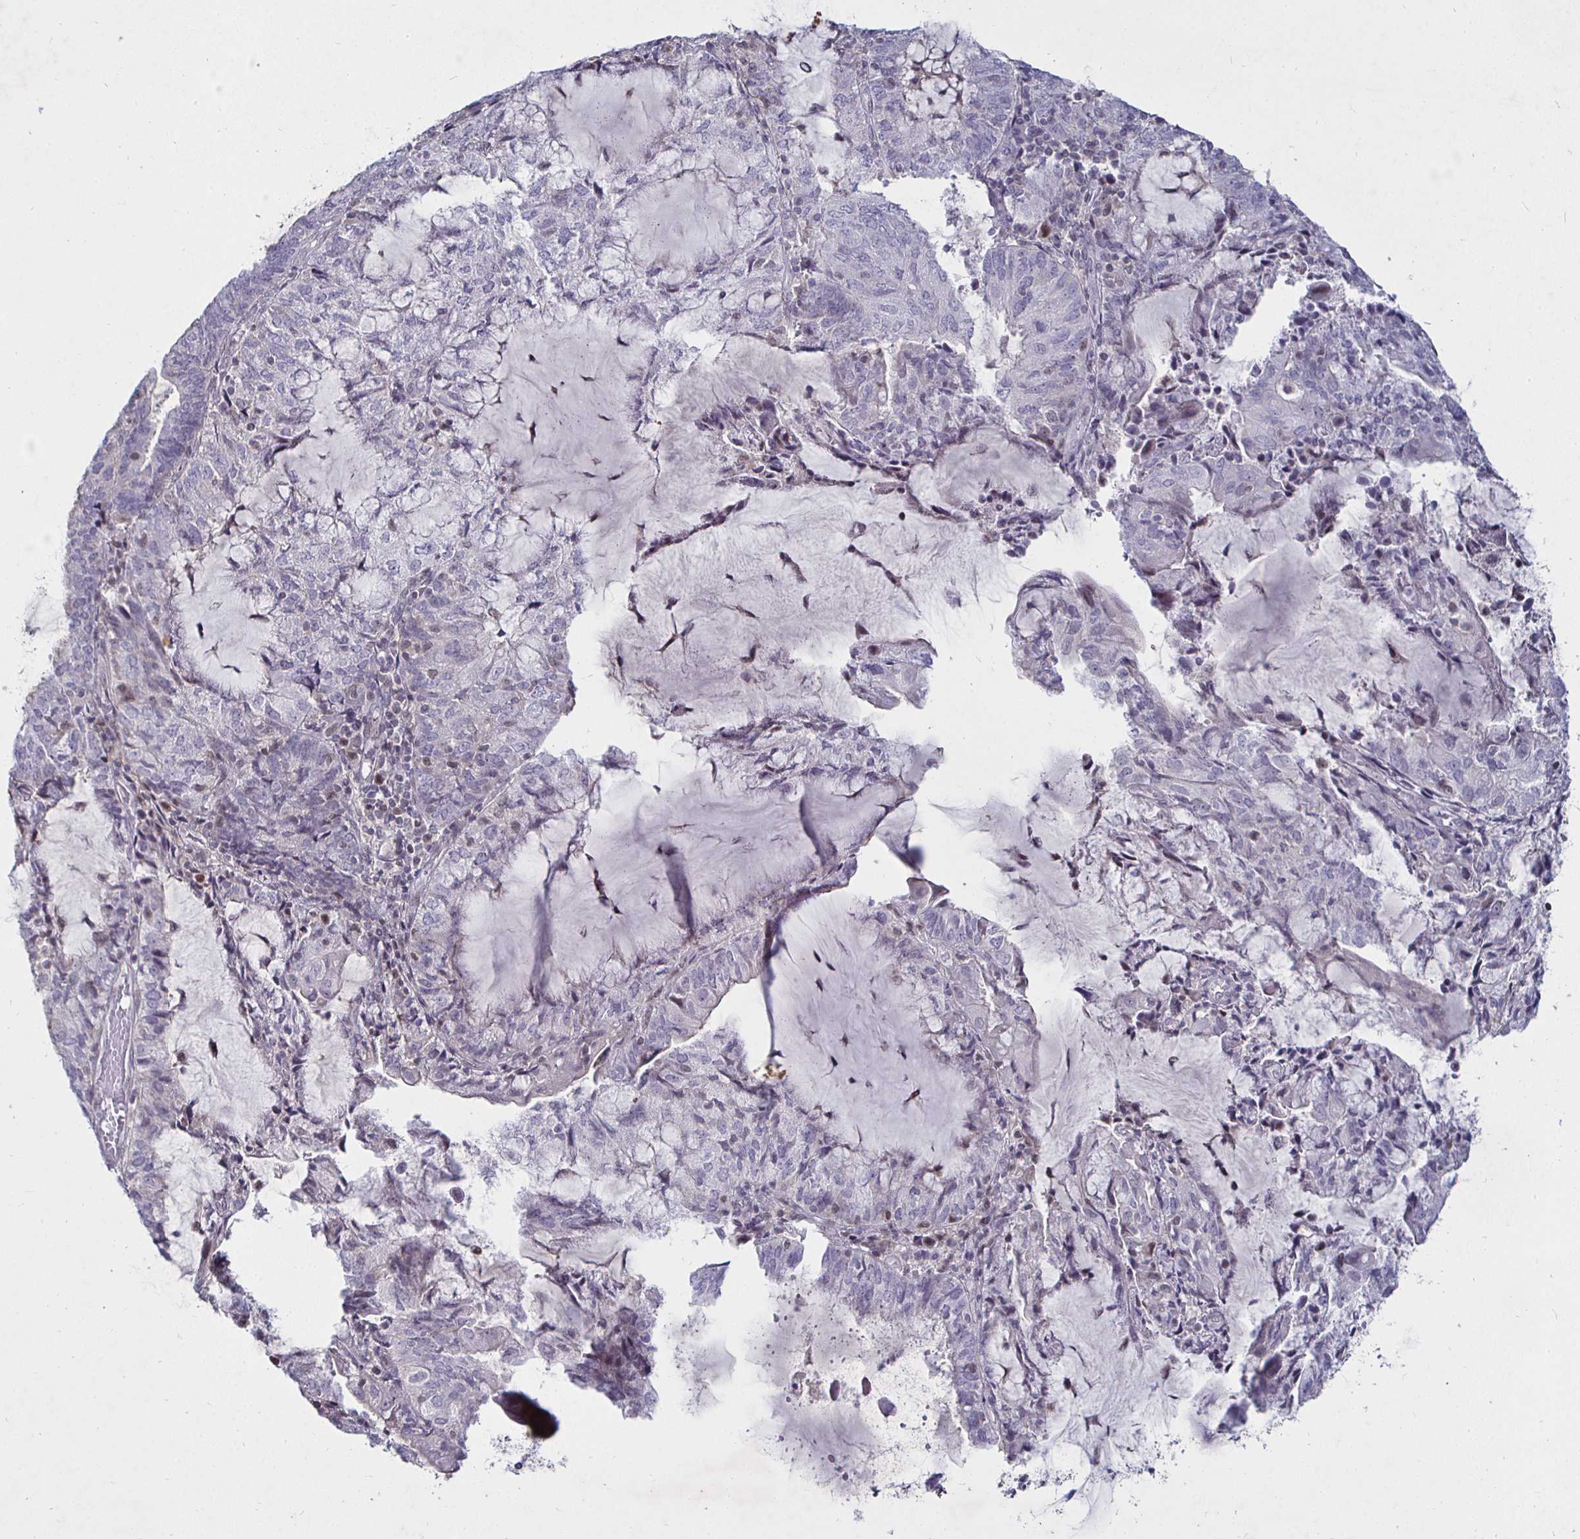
{"staining": {"intensity": "negative", "quantity": "none", "location": "none"}, "tissue": "endometrial cancer", "cell_type": "Tumor cells", "image_type": "cancer", "snomed": [{"axis": "morphology", "description": "Adenocarcinoma, NOS"}, {"axis": "topography", "description": "Endometrium"}], "caption": "DAB immunohistochemical staining of human endometrial cancer reveals no significant positivity in tumor cells.", "gene": "MLH1", "patient": {"sex": "female", "age": 81}}